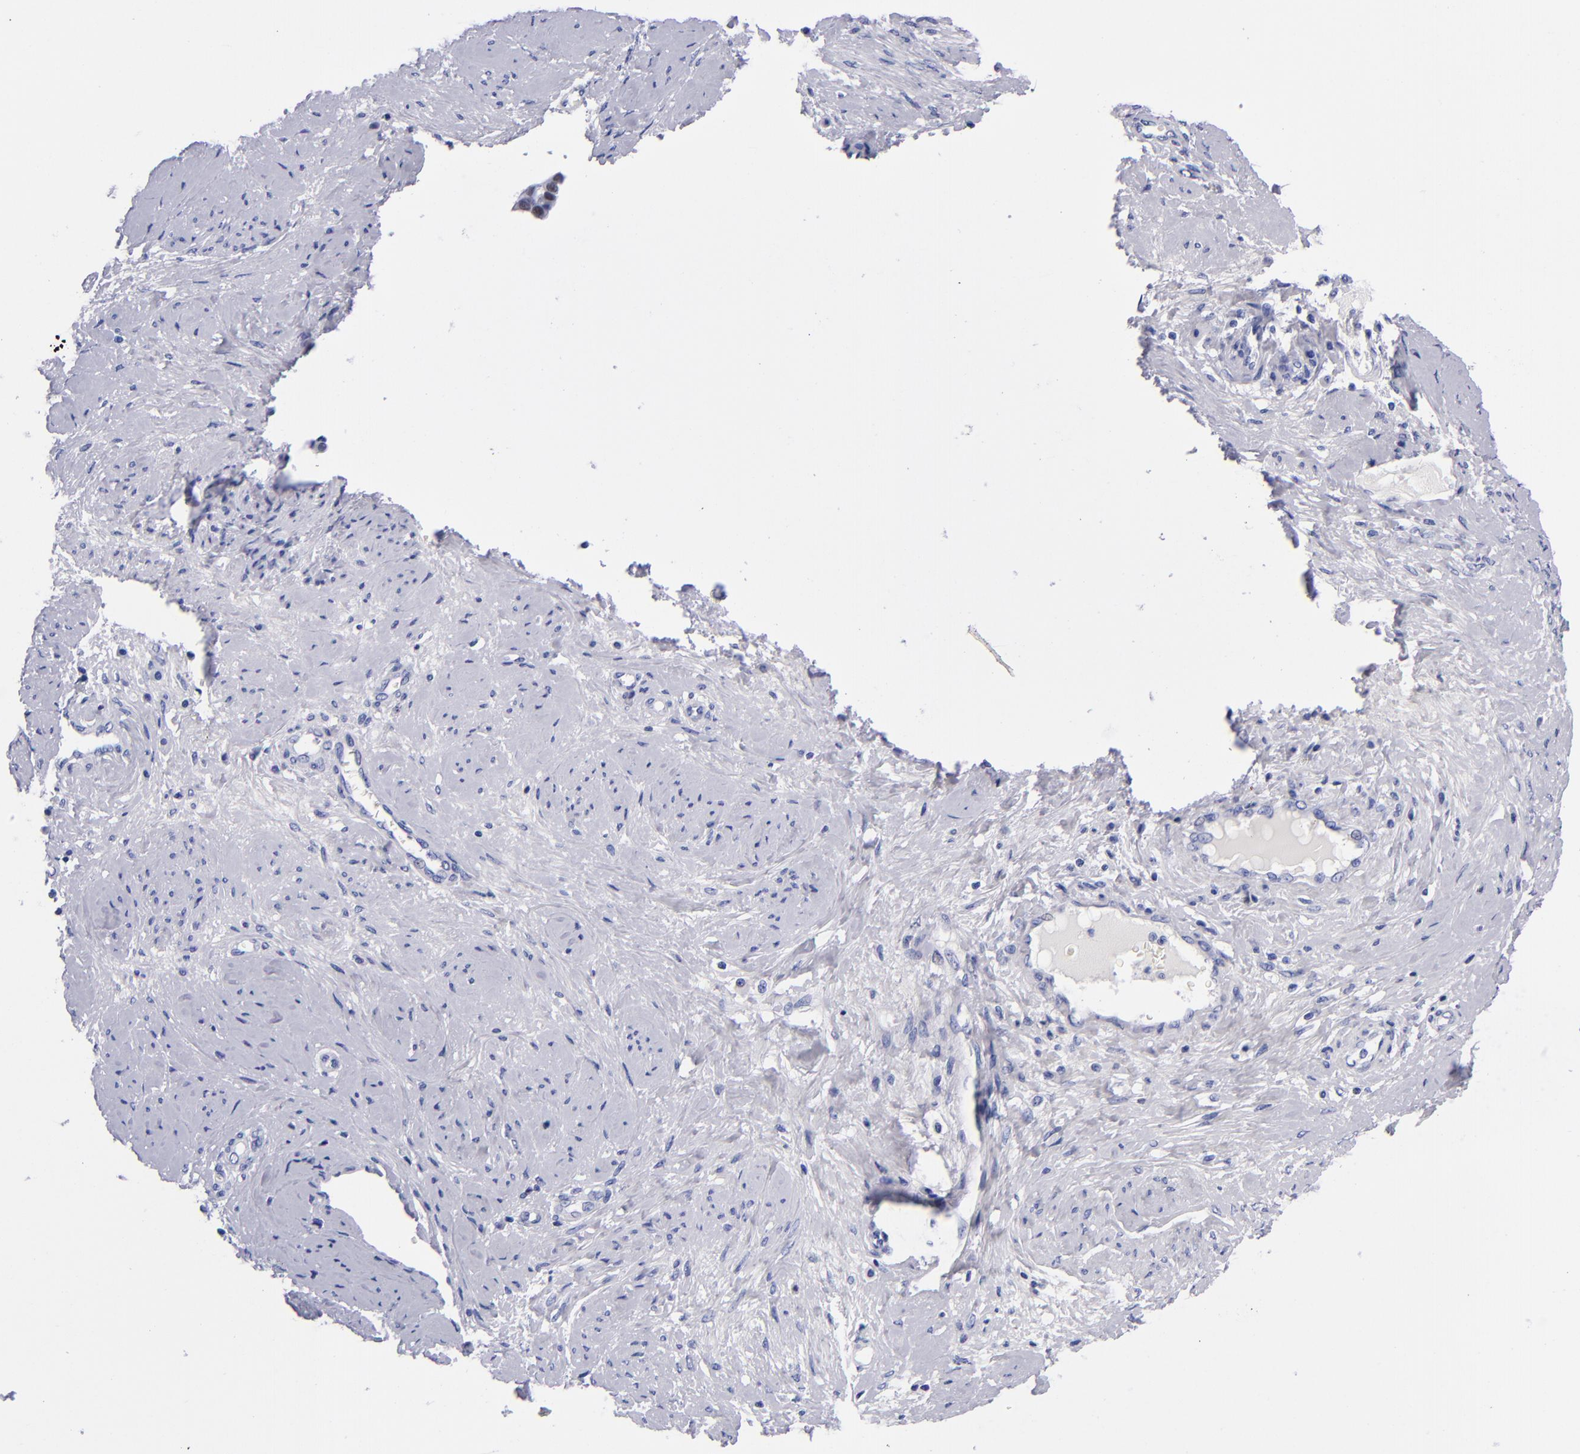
{"staining": {"intensity": "negative", "quantity": "none", "location": "none"}, "tissue": "cervical cancer", "cell_type": "Tumor cells", "image_type": "cancer", "snomed": [{"axis": "morphology", "description": "Squamous cell carcinoma, NOS"}, {"axis": "topography", "description": "Cervix"}], "caption": "An immunohistochemistry histopathology image of cervical cancer (squamous cell carcinoma) is shown. There is no staining in tumor cells of cervical cancer (squamous cell carcinoma).", "gene": "MCM7", "patient": {"sex": "female", "age": 41}}